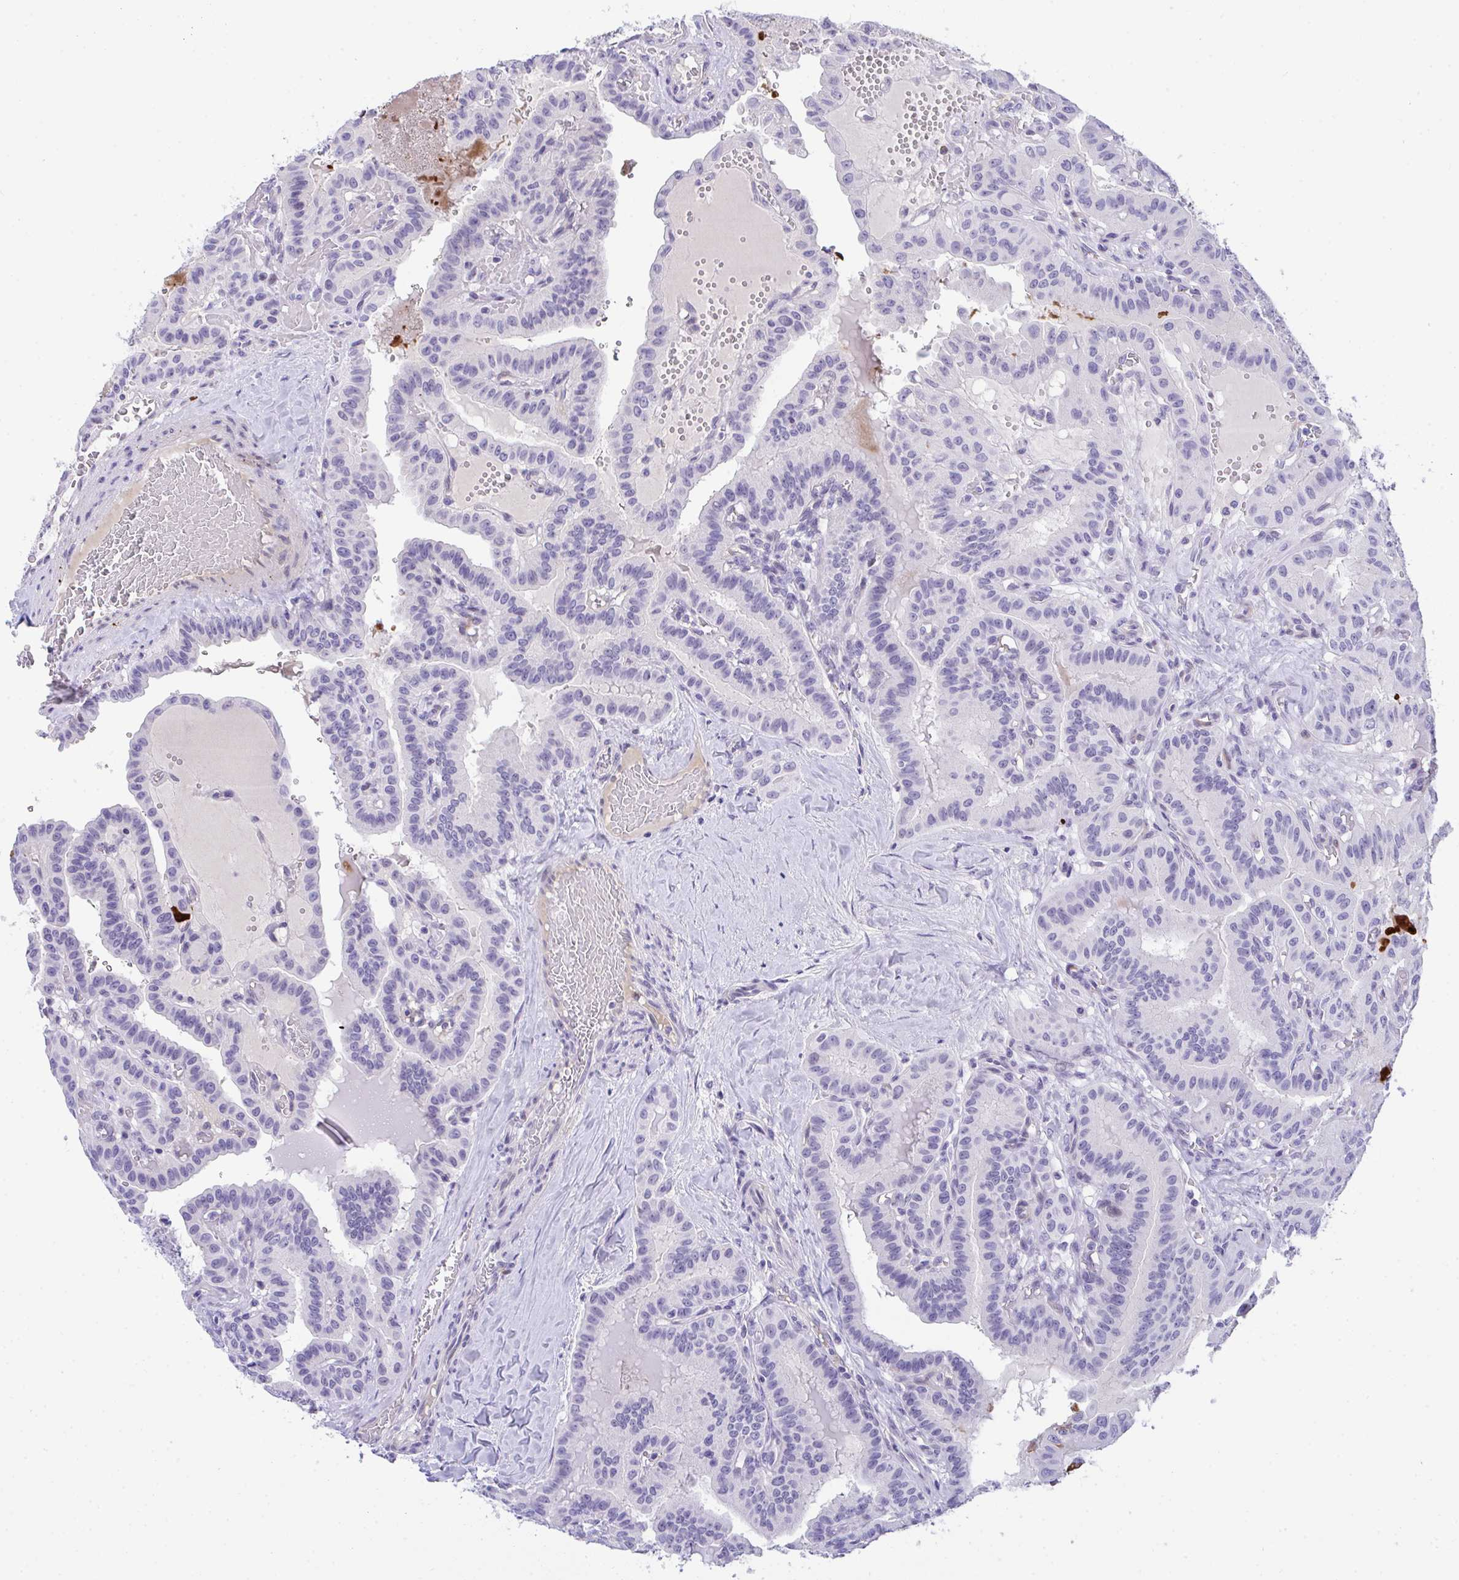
{"staining": {"intensity": "negative", "quantity": "none", "location": "none"}, "tissue": "thyroid cancer", "cell_type": "Tumor cells", "image_type": "cancer", "snomed": [{"axis": "morphology", "description": "Papillary adenocarcinoma, NOS"}, {"axis": "topography", "description": "Thyroid gland"}], "caption": "Histopathology image shows no protein positivity in tumor cells of papillary adenocarcinoma (thyroid) tissue.", "gene": "KMT2E", "patient": {"sex": "male", "age": 87}}